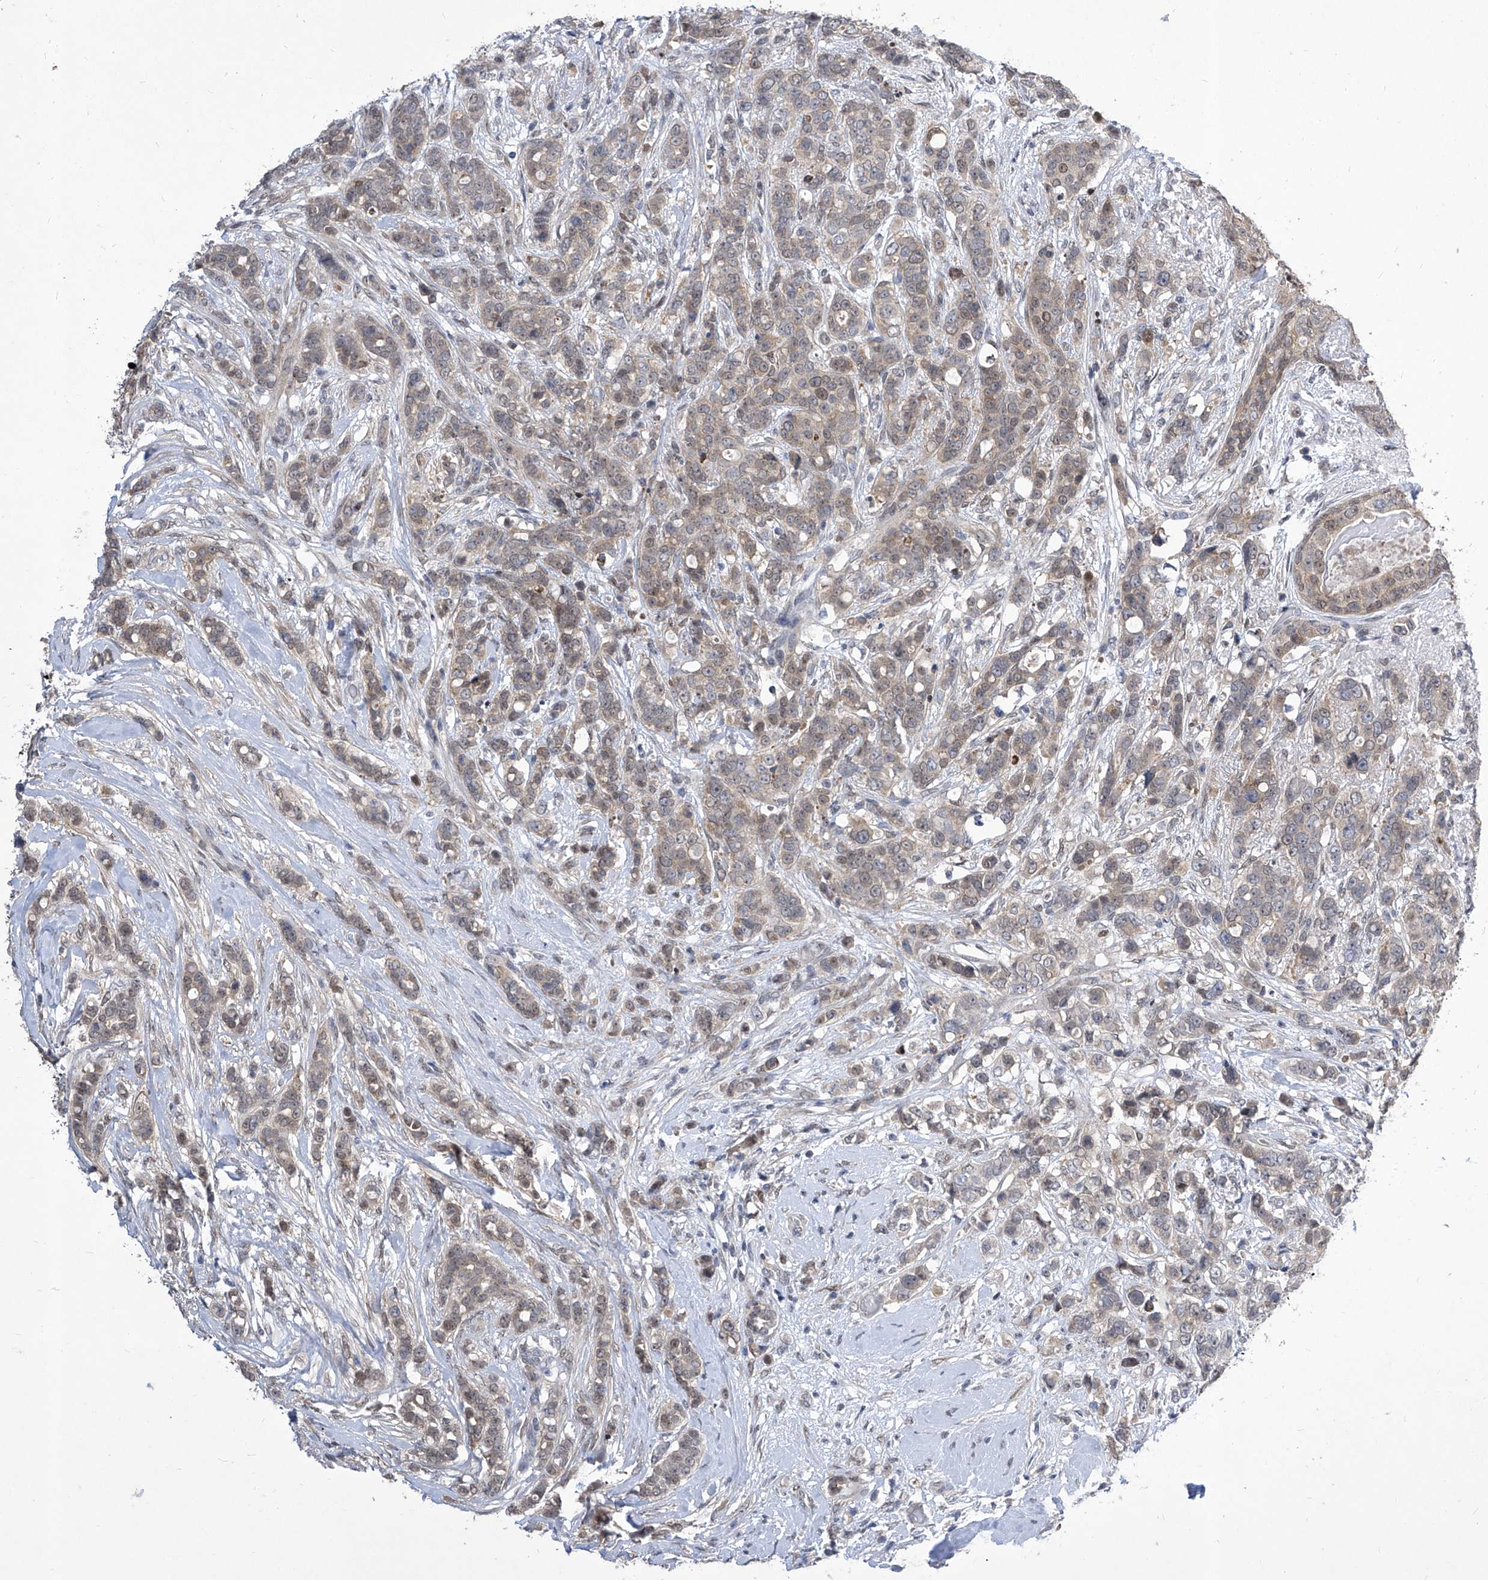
{"staining": {"intensity": "weak", "quantity": "25%-75%", "location": "cytoplasmic/membranous"}, "tissue": "breast cancer", "cell_type": "Tumor cells", "image_type": "cancer", "snomed": [{"axis": "morphology", "description": "Lobular carcinoma"}, {"axis": "topography", "description": "Breast"}], "caption": "Human breast cancer stained with a brown dye shows weak cytoplasmic/membranous positive positivity in approximately 25%-75% of tumor cells.", "gene": "CETN2", "patient": {"sex": "female", "age": 51}}